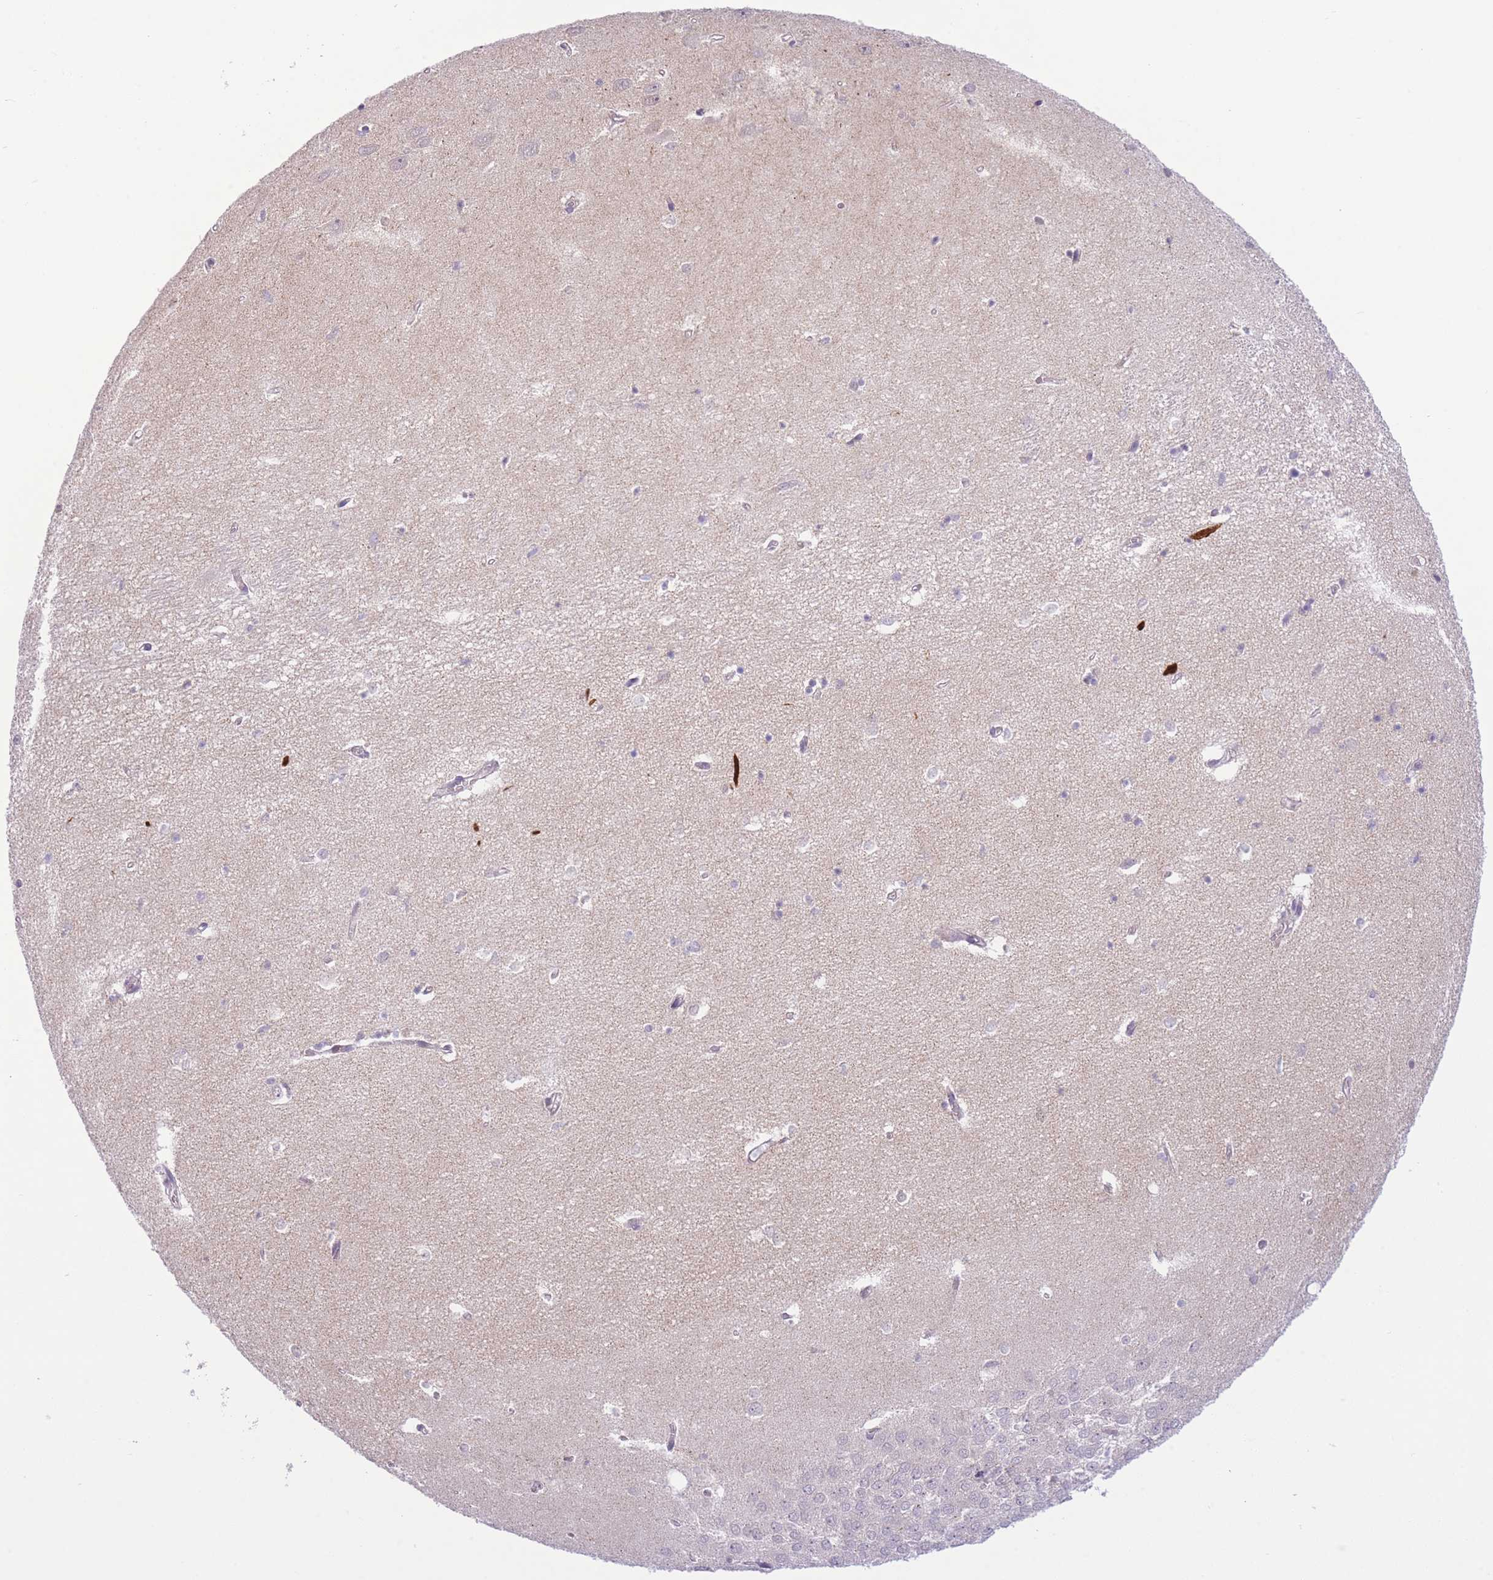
{"staining": {"intensity": "negative", "quantity": "none", "location": "none"}, "tissue": "hippocampus", "cell_type": "Glial cells", "image_type": "normal", "snomed": [{"axis": "morphology", "description": "Normal tissue, NOS"}, {"axis": "topography", "description": "Hippocampus"}], "caption": "This is an immunohistochemistry (IHC) image of benign hippocampus. There is no expression in glial cells.", "gene": "CDC25B", "patient": {"sex": "female", "age": 64}}